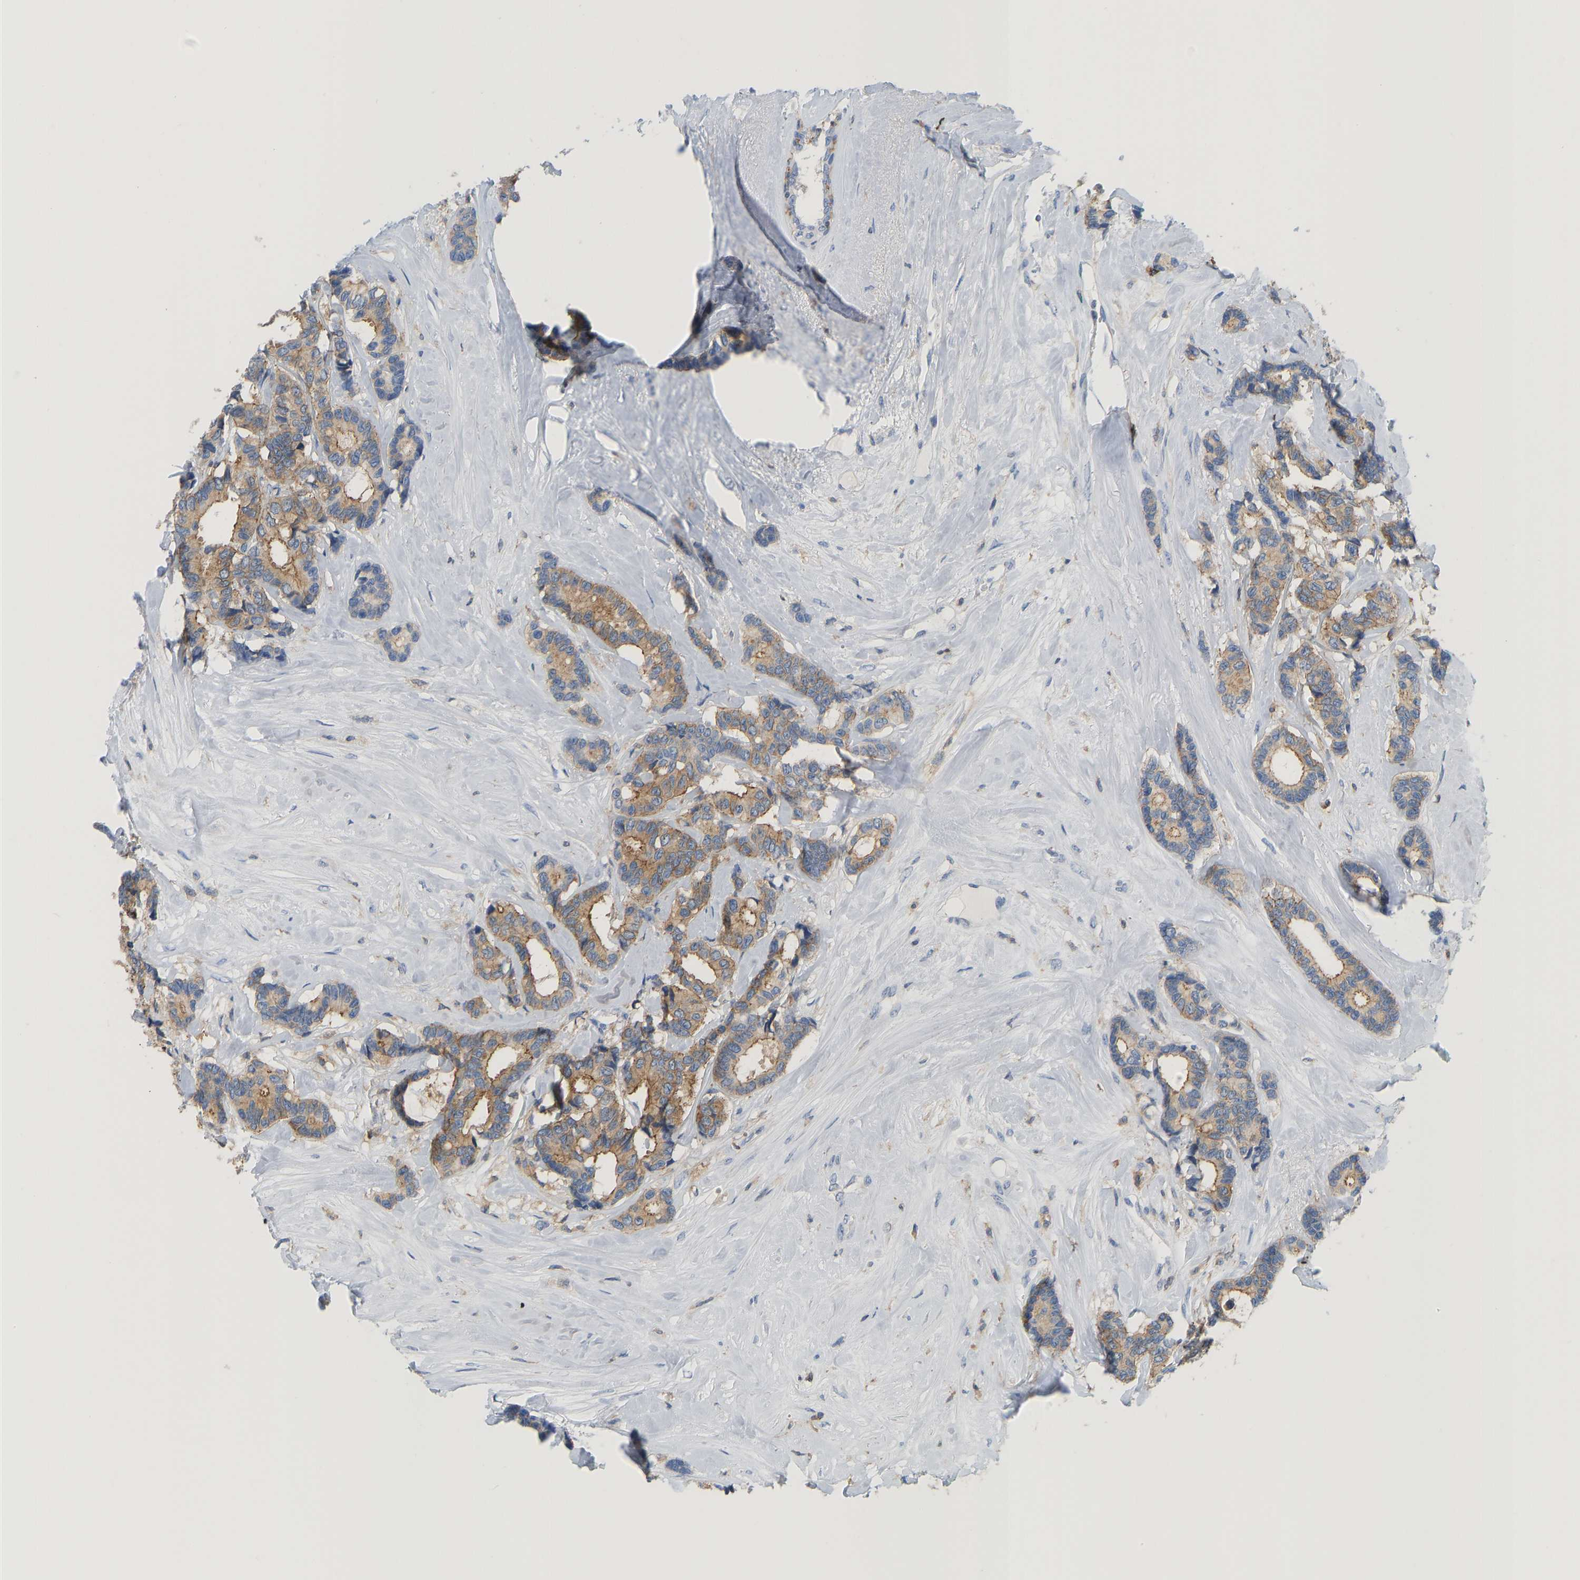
{"staining": {"intensity": "moderate", "quantity": "25%-75%", "location": "cytoplasmic/membranous"}, "tissue": "breast cancer", "cell_type": "Tumor cells", "image_type": "cancer", "snomed": [{"axis": "morphology", "description": "Duct carcinoma"}, {"axis": "topography", "description": "Breast"}], "caption": "A histopathology image showing moderate cytoplasmic/membranous staining in approximately 25%-75% of tumor cells in infiltrating ductal carcinoma (breast), as visualized by brown immunohistochemical staining.", "gene": "EVL", "patient": {"sex": "female", "age": 87}}